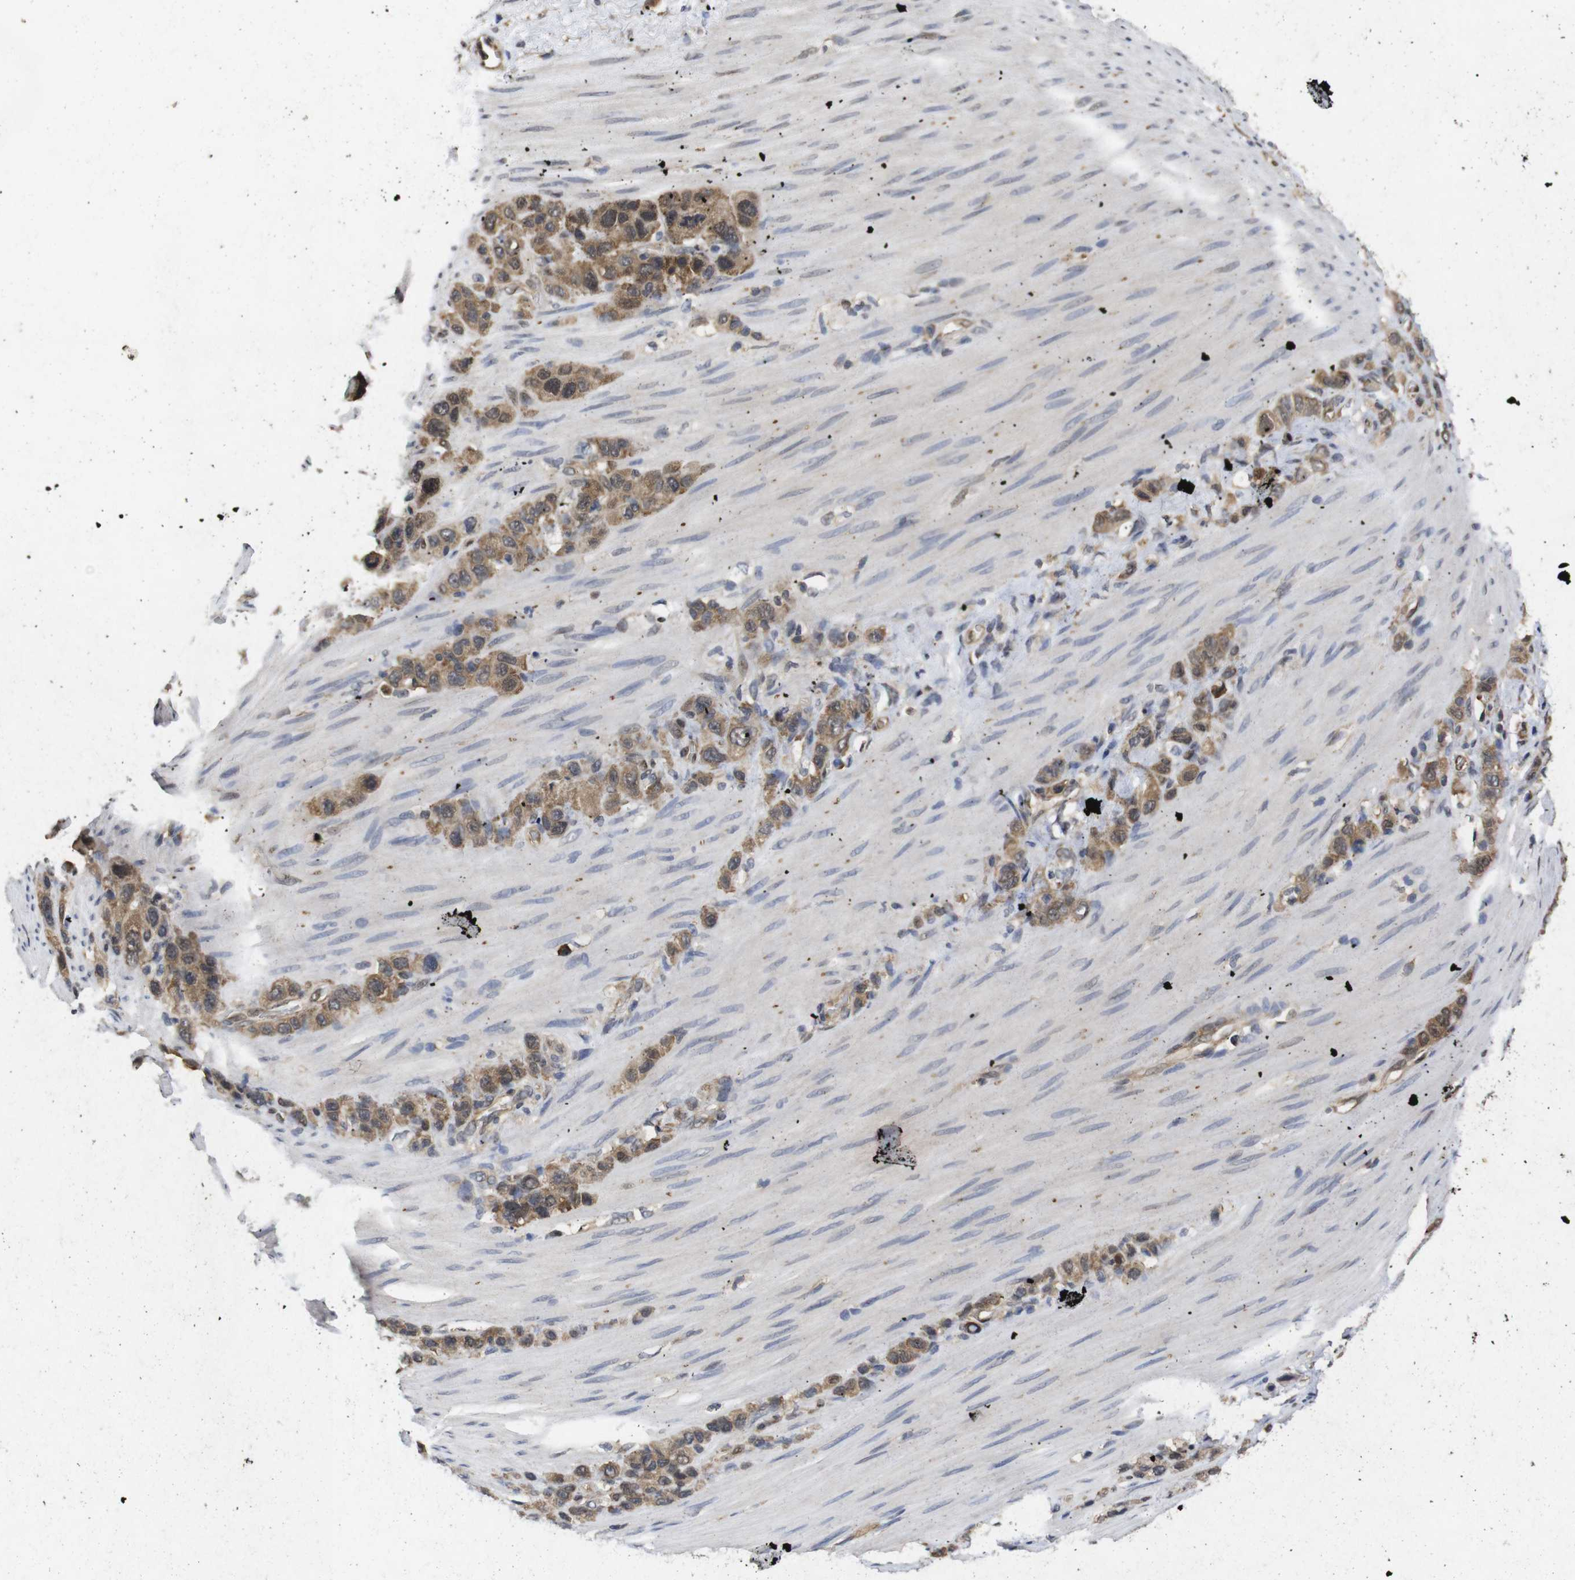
{"staining": {"intensity": "moderate", "quantity": ">75%", "location": "cytoplasmic/membranous"}, "tissue": "stomach cancer", "cell_type": "Tumor cells", "image_type": "cancer", "snomed": [{"axis": "morphology", "description": "Adenocarcinoma, NOS"}, {"axis": "morphology", "description": "Adenocarcinoma, High grade"}, {"axis": "topography", "description": "Stomach, upper"}, {"axis": "topography", "description": "Stomach, lower"}], "caption": "Brown immunohistochemical staining in human stomach cancer (adenocarcinoma) reveals moderate cytoplasmic/membranous positivity in about >75% of tumor cells. (IHC, brightfield microscopy, high magnification).", "gene": "SUMO3", "patient": {"sex": "female", "age": 65}}